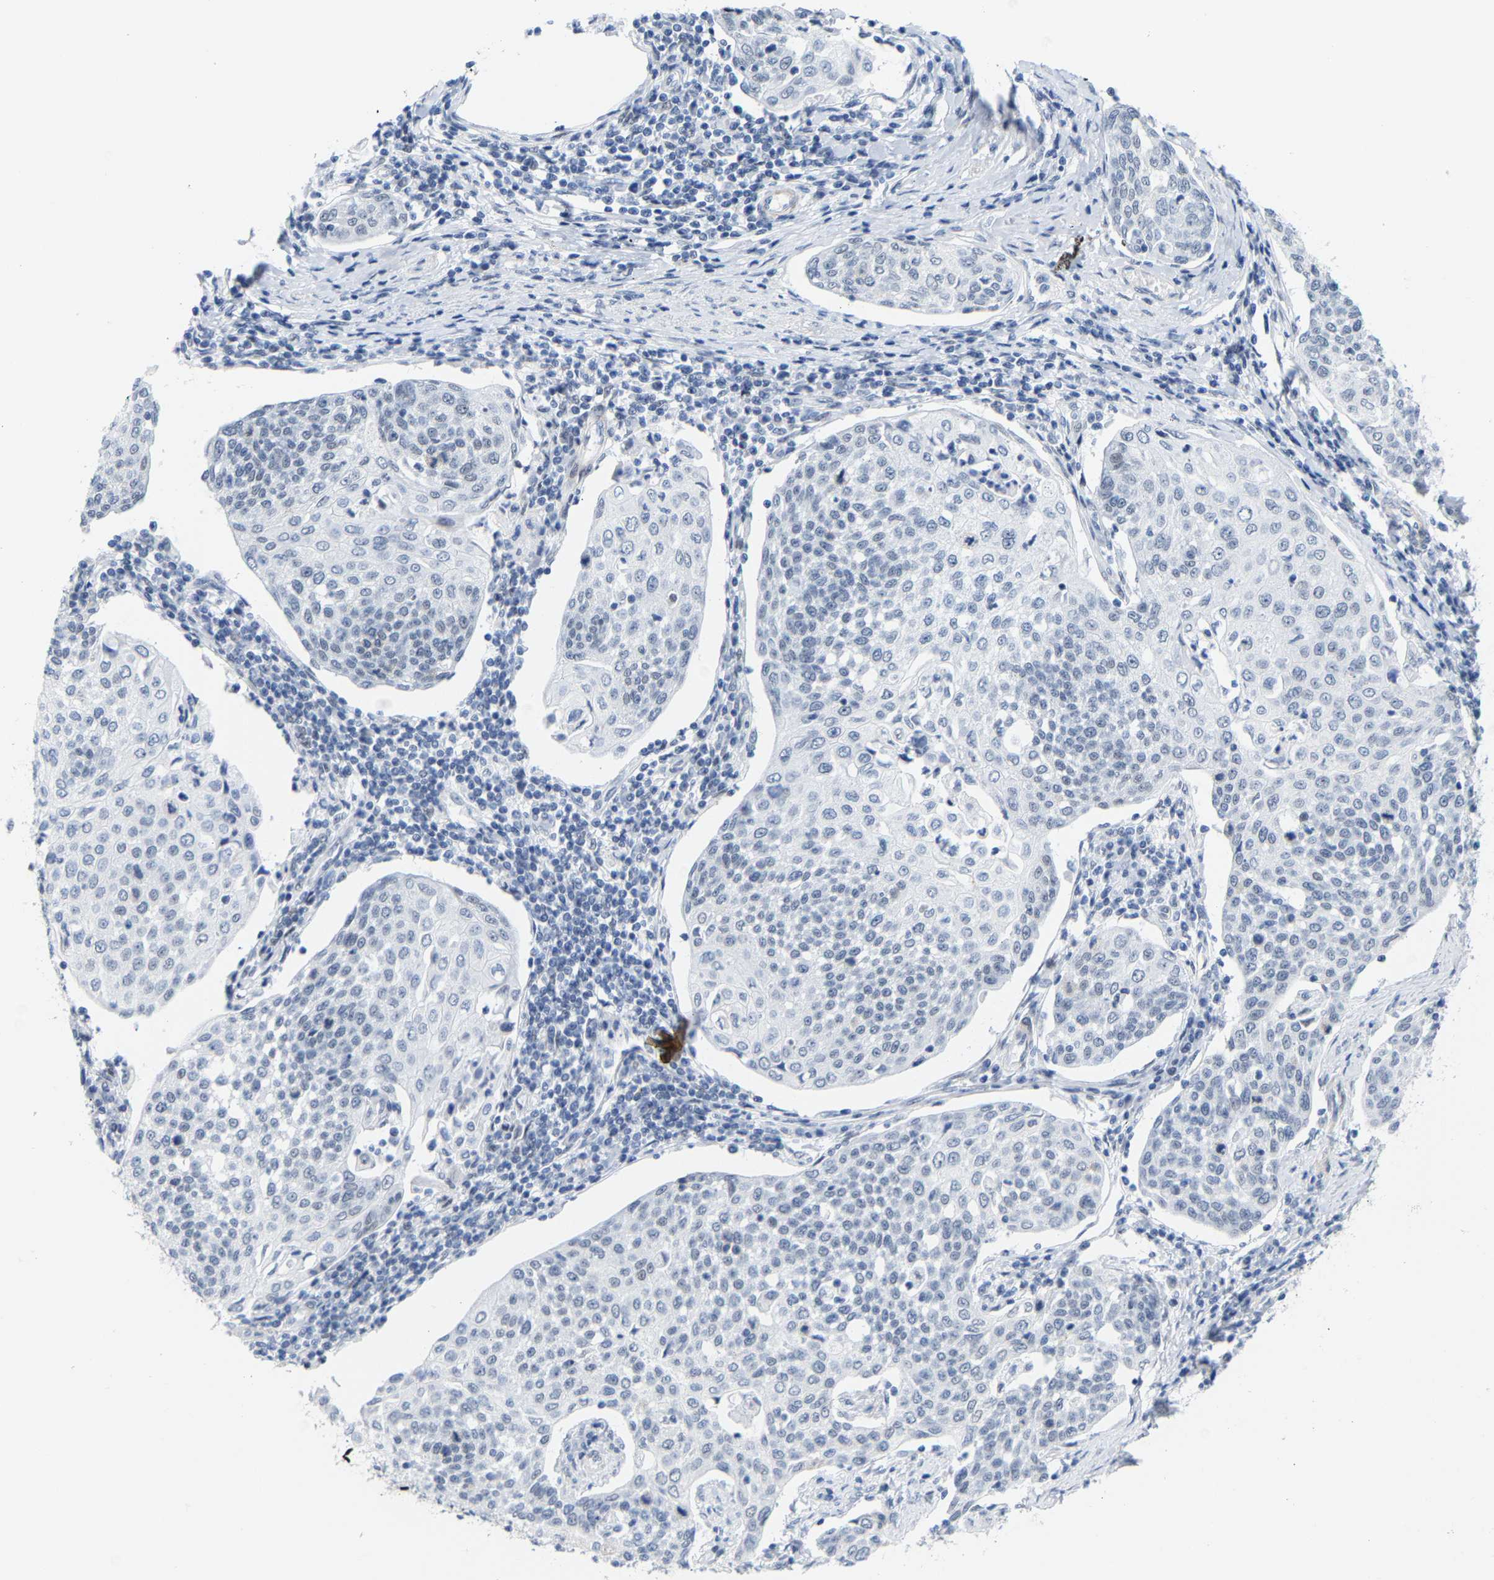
{"staining": {"intensity": "negative", "quantity": "none", "location": "none"}, "tissue": "cervical cancer", "cell_type": "Tumor cells", "image_type": "cancer", "snomed": [{"axis": "morphology", "description": "Squamous cell carcinoma, NOS"}, {"axis": "topography", "description": "Cervix"}], "caption": "This is an immunohistochemistry photomicrograph of cervical cancer (squamous cell carcinoma). There is no staining in tumor cells.", "gene": "FAM180A", "patient": {"sex": "female", "age": 34}}